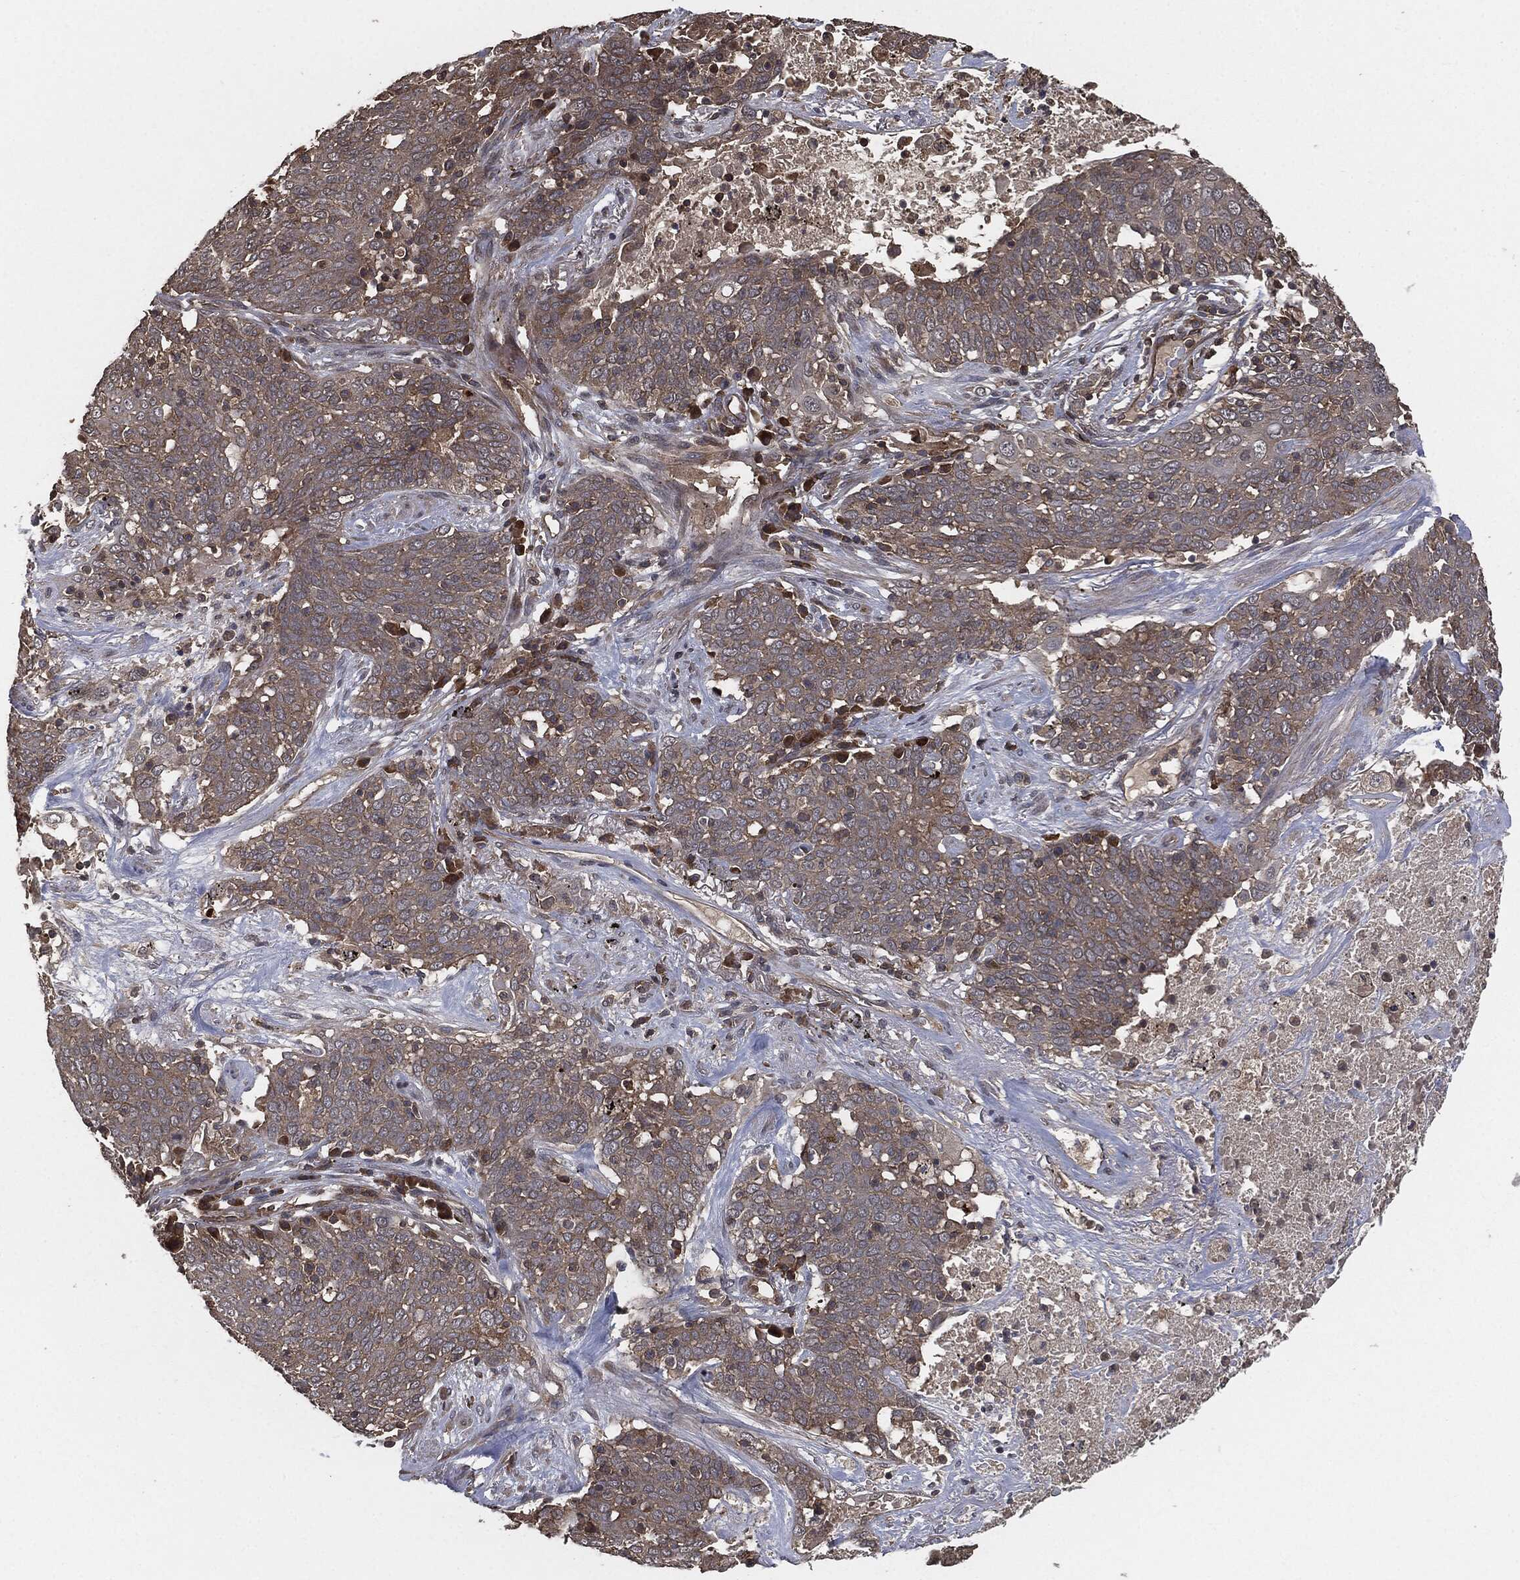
{"staining": {"intensity": "negative", "quantity": "none", "location": "none"}, "tissue": "lung cancer", "cell_type": "Tumor cells", "image_type": "cancer", "snomed": [{"axis": "morphology", "description": "Squamous cell carcinoma, NOS"}, {"axis": "topography", "description": "Lung"}], "caption": "The immunohistochemistry (IHC) micrograph has no significant positivity in tumor cells of lung cancer (squamous cell carcinoma) tissue. Nuclei are stained in blue.", "gene": "ERBIN", "patient": {"sex": "male", "age": 82}}